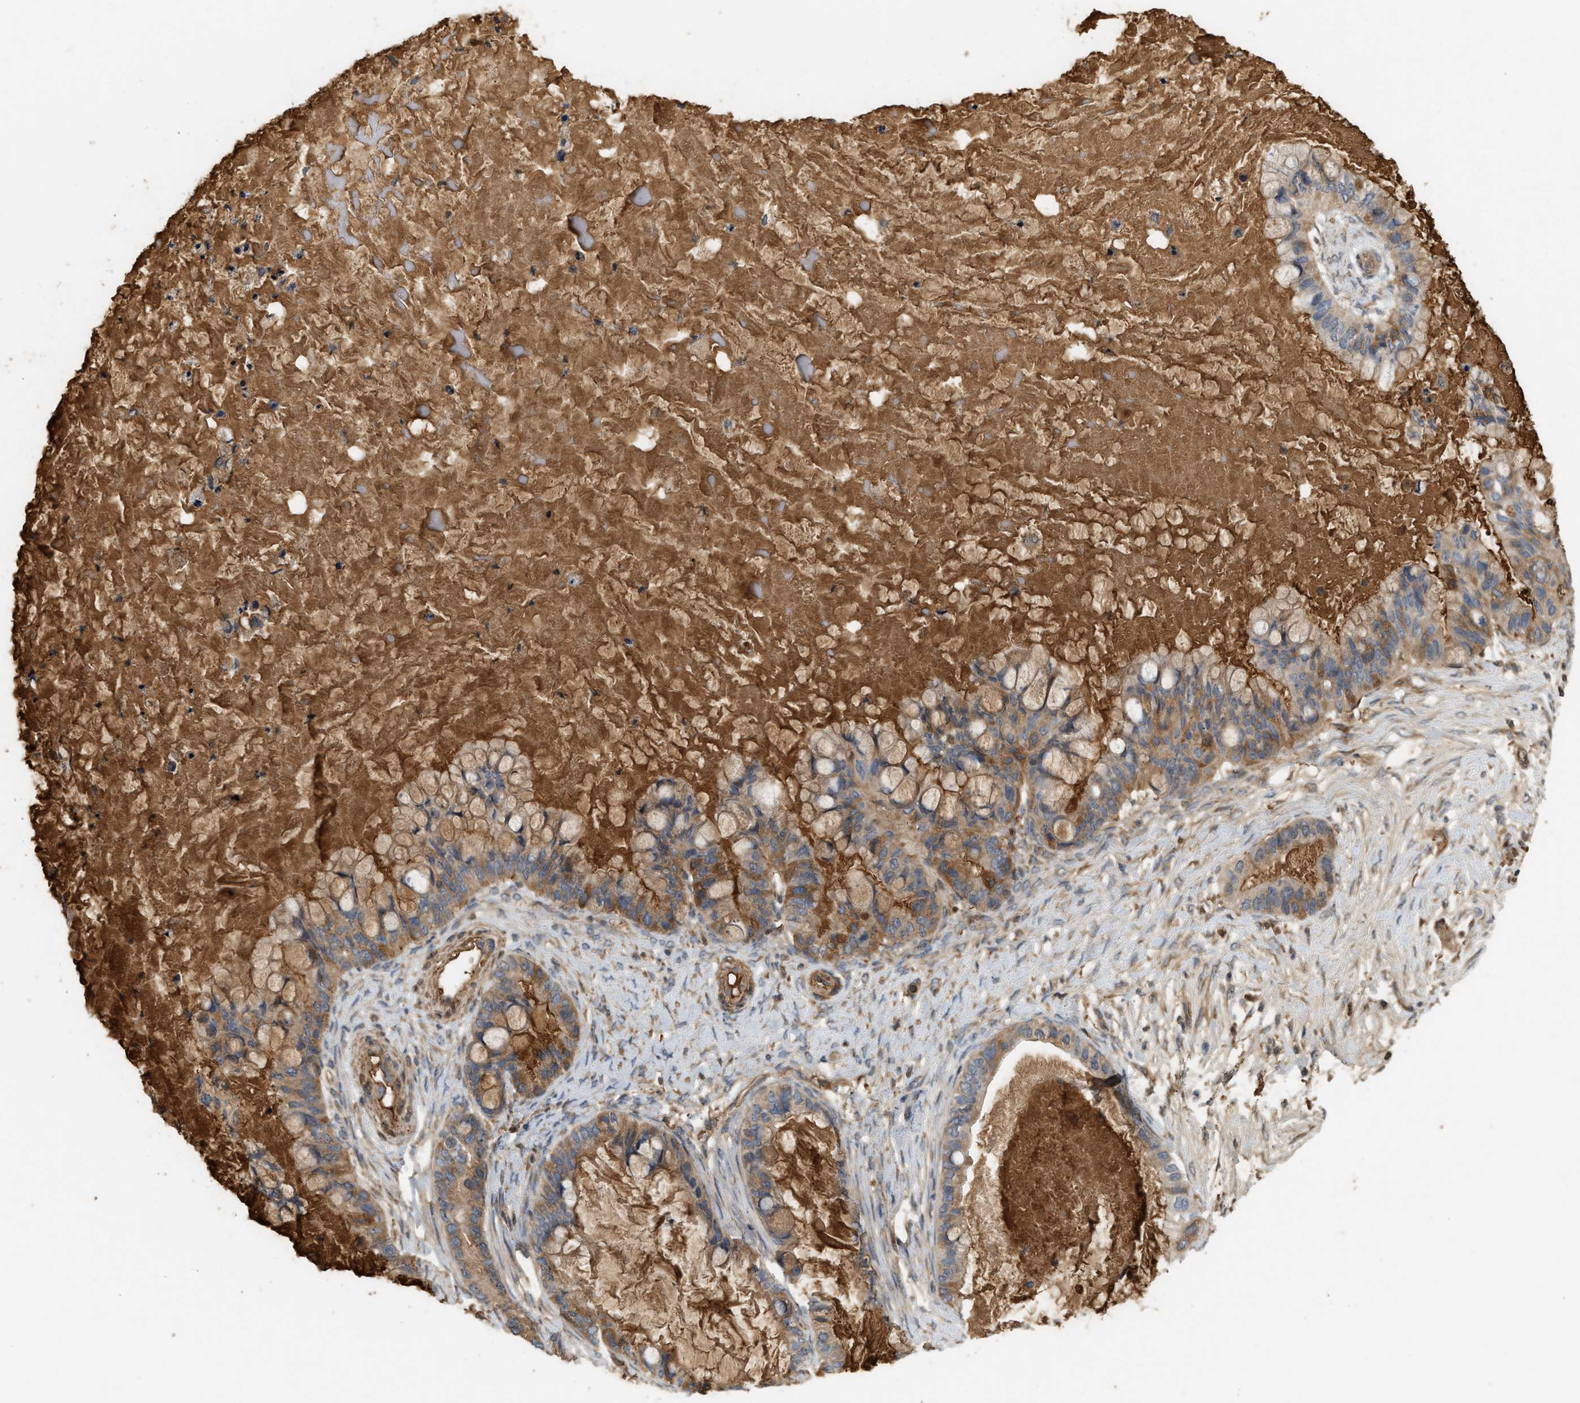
{"staining": {"intensity": "moderate", "quantity": ">75%", "location": "cytoplasmic/membranous"}, "tissue": "ovarian cancer", "cell_type": "Tumor cells", "image_type": "cancer", "snomed": [{"axis": "morphology", "description": "Cystadenocarcinoma, mucinous, NOS"}, {"axis": "topography", "description": "Ovary"}], "caption": "A histopathology image of mucinous cystadenocarcinoma (ovarian) stained for a protein reveals moderate cytoplasmic/membranous brown staining in tumor cells.", "gene": "F8", "patient": {"sex": "female", "age": 80}}